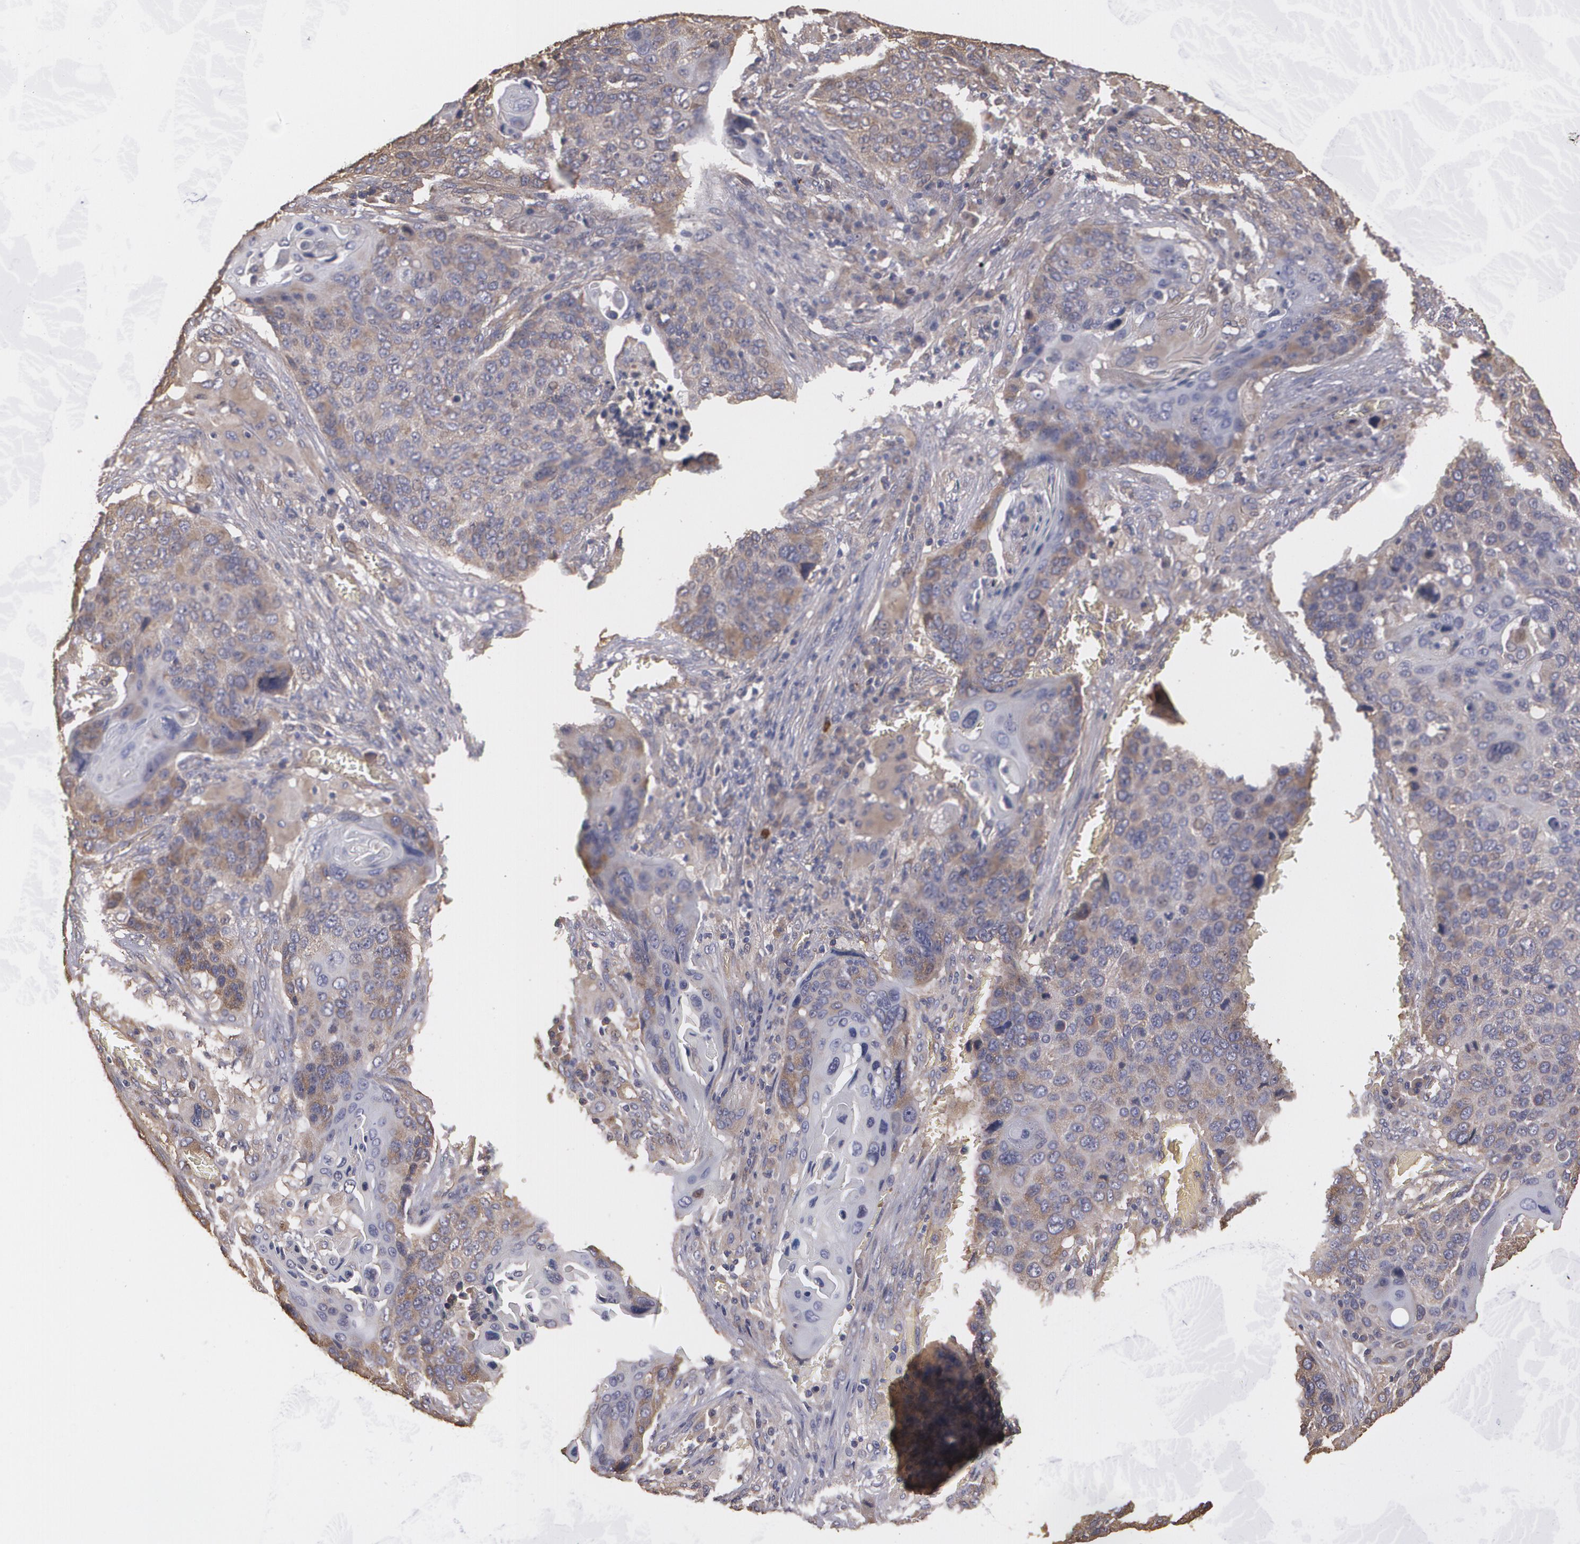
{"staining": {"intensity": "weak", "quantity": ">75%", "location": "cytoplasmic/membranous"}, "tissue": "lung cancer", "cell_type": "Tumor cells", "image_type": "cancer", "snomed": [{"axis": "morphology", "description": "Squamous cell carcinoma, NOS"}, {"axis": "topography", "description": "Lung"}], "caption": "Immunohistochemical staining of squamous cell carcinoma (lung) demonstrates low levels of weak cytoplasmic/membranous protein staining in about >75% of tumor cells. (DAB IHC, brown staining for protein, blue staining for nuclei).", "gene": "PON1", "patient": {"sex": "male", "age": 68}}